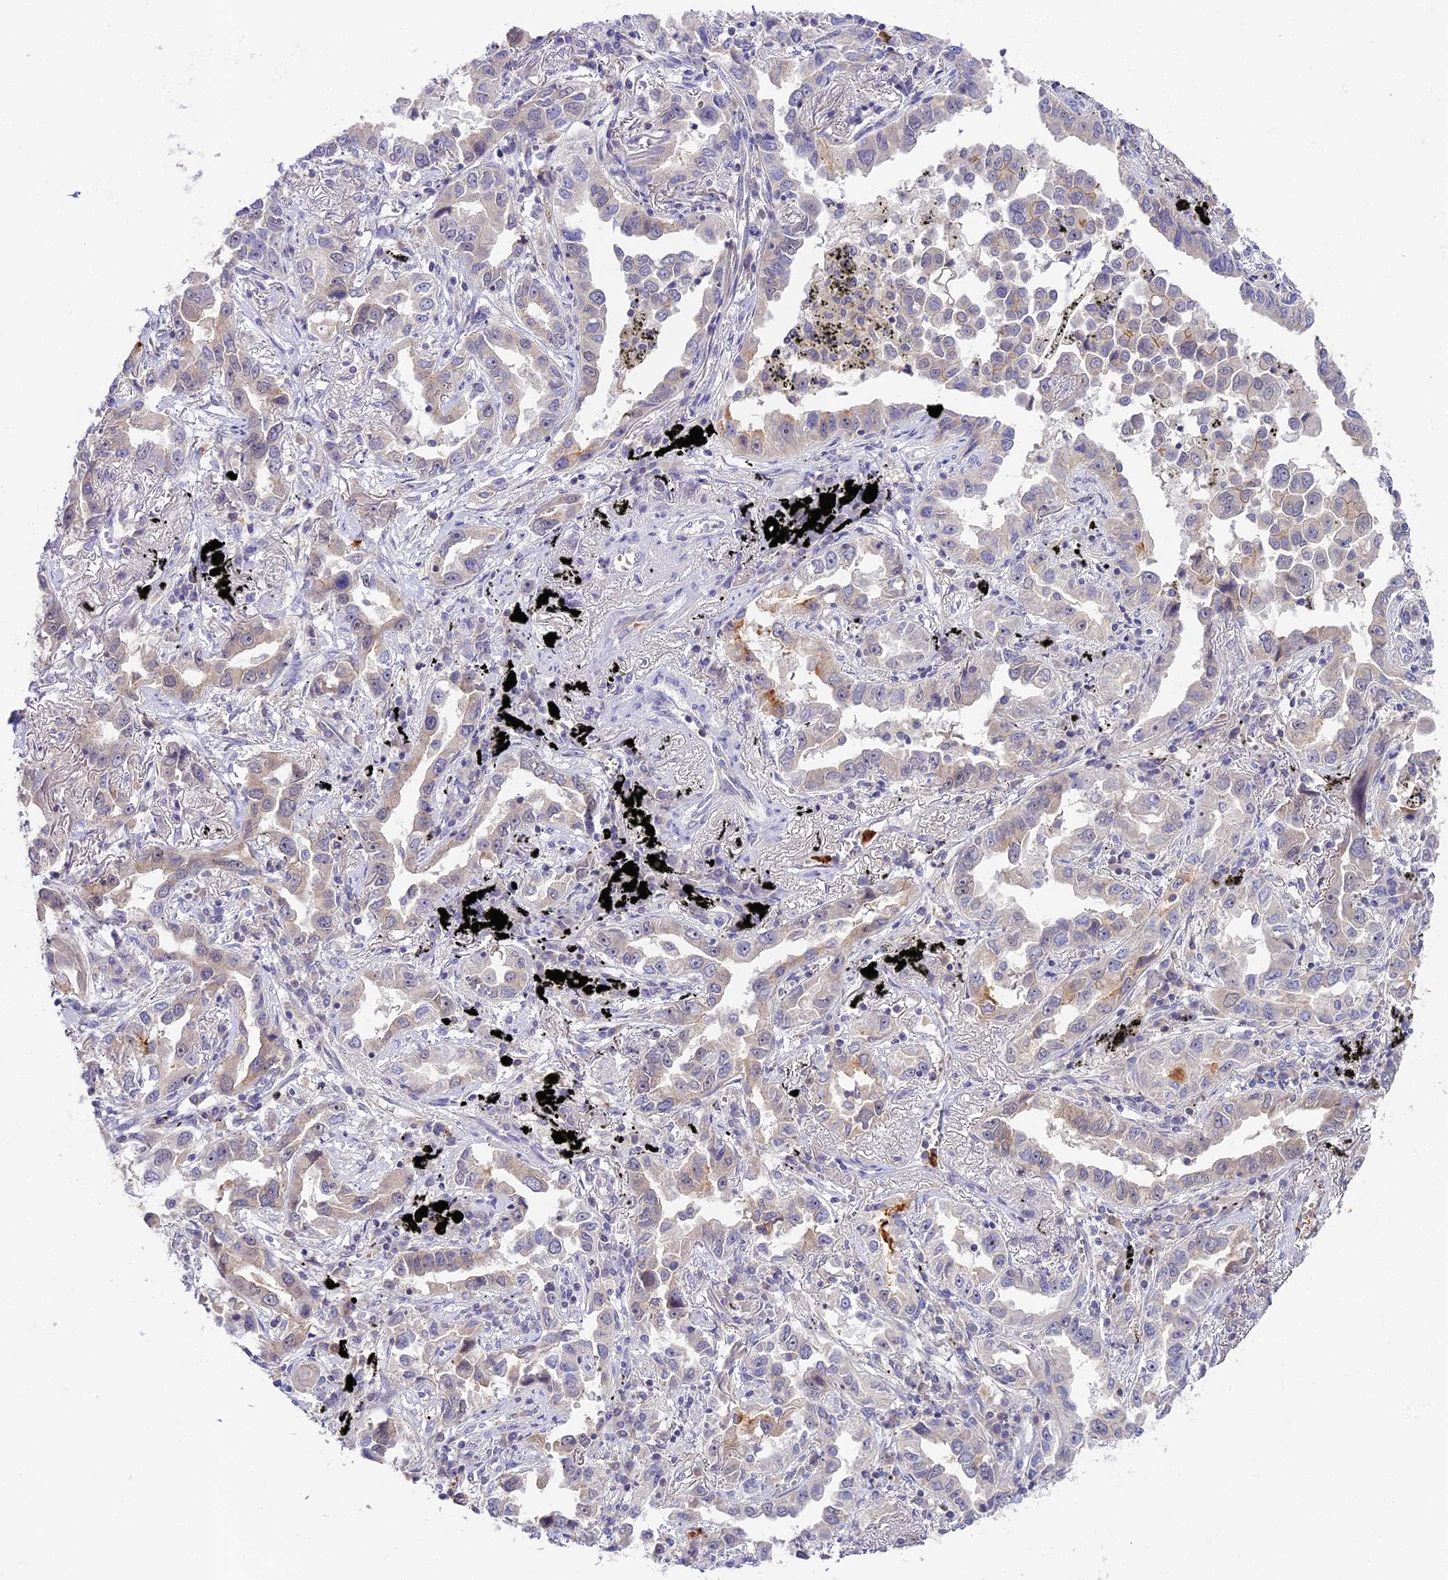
{"staining": {"intensity": "weak", "quantity": "<25%", "location": "cytoplasmic/membranous"}, "tissue": "lung cancer", "cell_type": "Tumor cells", "image_type": "cancer", "snomed": [{"axis": "morphology", "description": "Adenocarcinoma, NOS"}, {"axis": "topography", "description": "Lung"}], "caption": "Photomicrograph shows no protein staining in tumor cells of lung cancer tissue. The staining was performed using DAB (3,3'-diaminobenzidine) to visualize the protein expression in brown, while the nuclei were stained in blue with hematoxylin (Magnification: 20x).", "gene": "ADGRD1", "patient": {"sex": "male", "age": 67}}